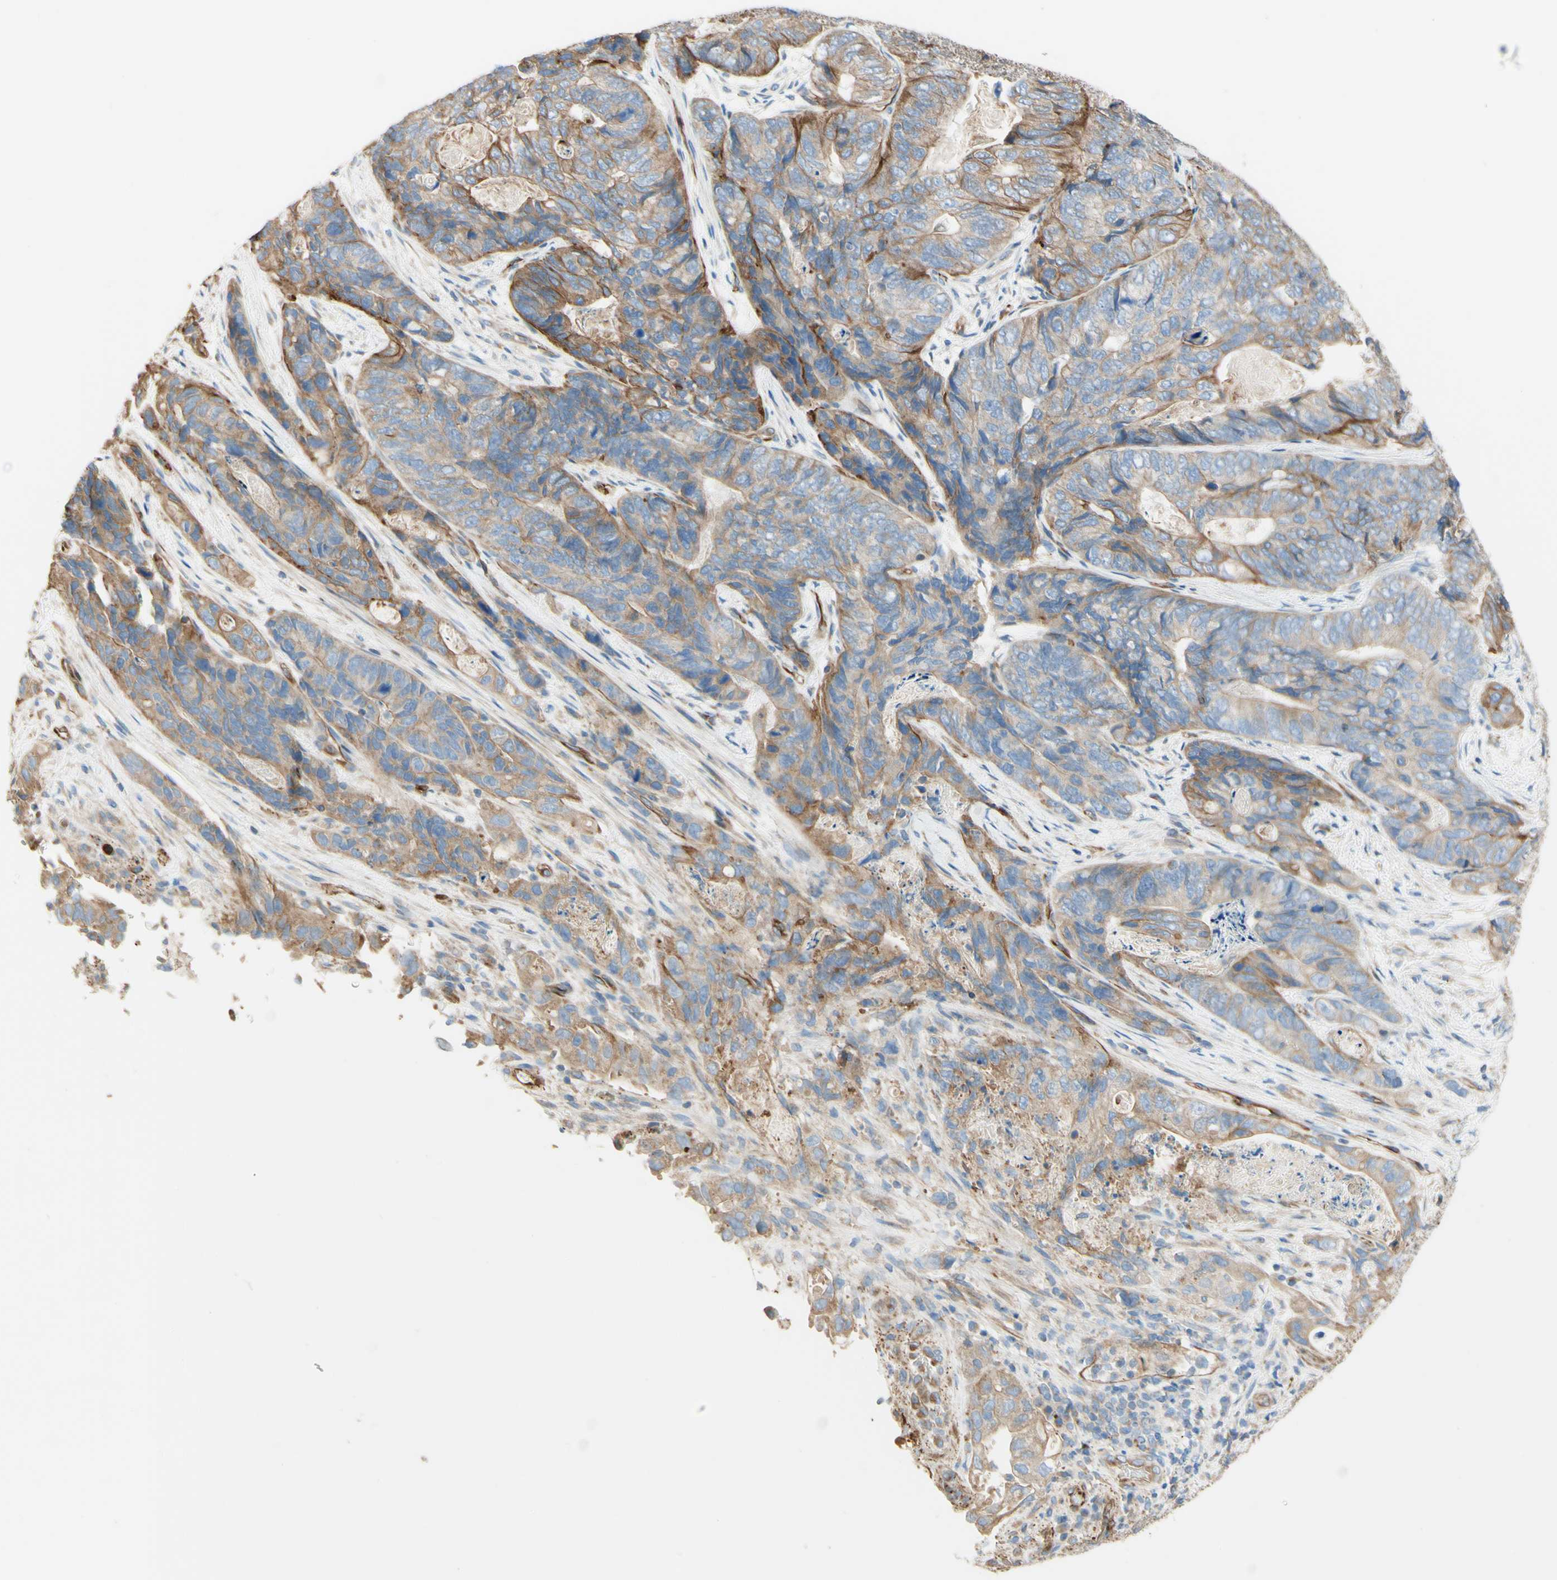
{"staining": {"intensity": "moderate", "quantity": "25%-75%", "location": "cytoplasmic/membranous"}, "tissue": "stomach cancer", "cell_type": "Tumor cells", "image_type": "cancer", "snomed": [{"axis": "morphology", "description": "Adenocarcinoma, NOS"}, {"axis": "topography", "description": "Stomach"}], "caption": "A micrograph of stomach cancer (adenocarcinoma) stained for a protein exhibits moderate cytoplasmic/membranous brown staining in tumor cells. (DAB (3,3'-diaminobenzidine) IHC, brown staining for protein, blue staining for nuclei).", "gene": "ENDOD1", "patient": {"sex": "female", "age": 89}}